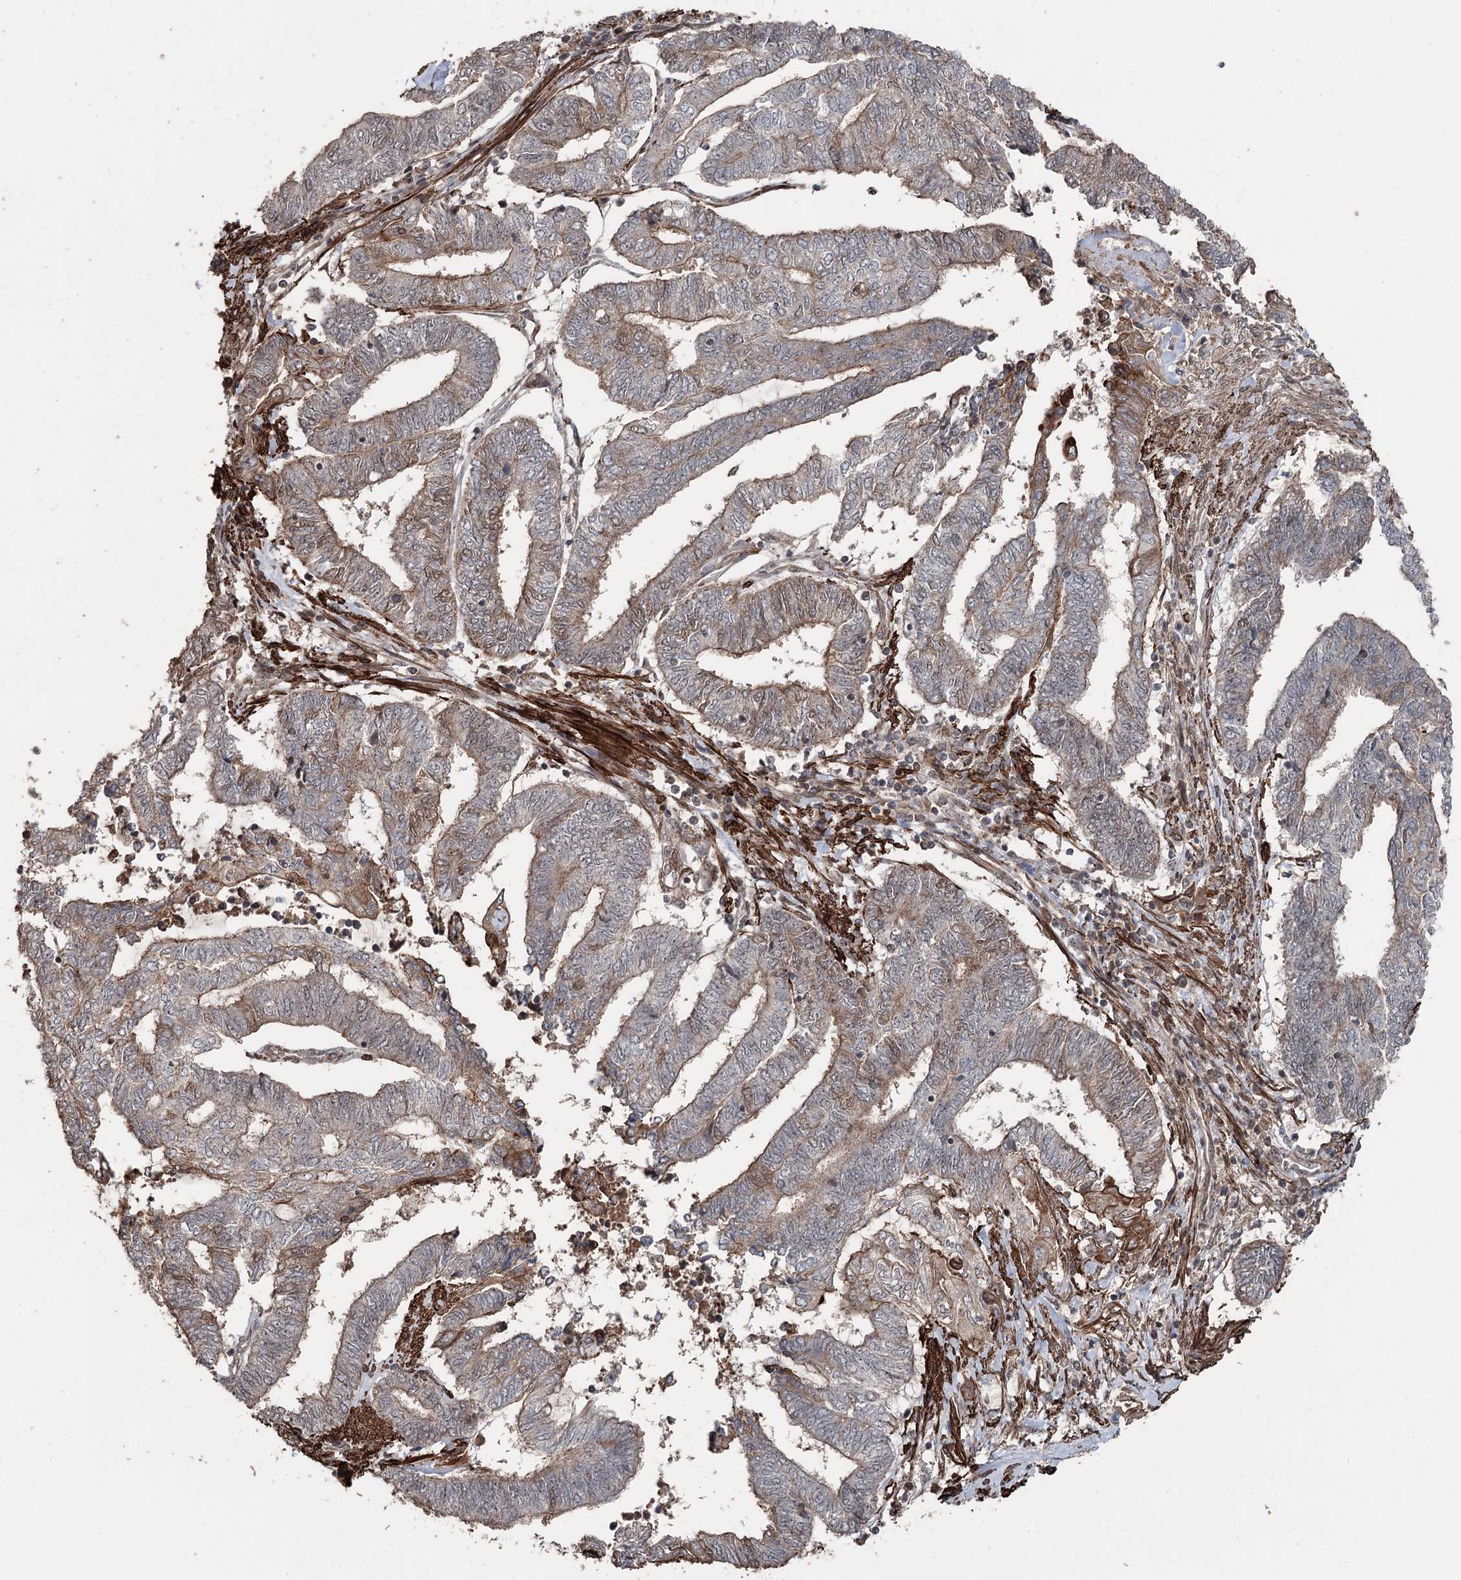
{"staining": {"intensity": "moderate", "quantity": "25%-75%", "location": "cytoplasmic/membranous"}, "tissue": "endometrial cancer", "cell_type": "Tumor cells", "image_type": "cancer", "snomed": [{"axis": "morphology", "description": "Adenocarcinoma, NOS"}, {"axis": "topography", "description": "Uterus"}, {"axis": "topography", "description": "Endometrium"}], "caption": "Endometrial adenocarcinoma stained for a protein exhibits moderate cytoplasmic/membranous positivity in tumor cells.", "gene": "CCDC82", "patient": {"sex": "female", "age": 70}}